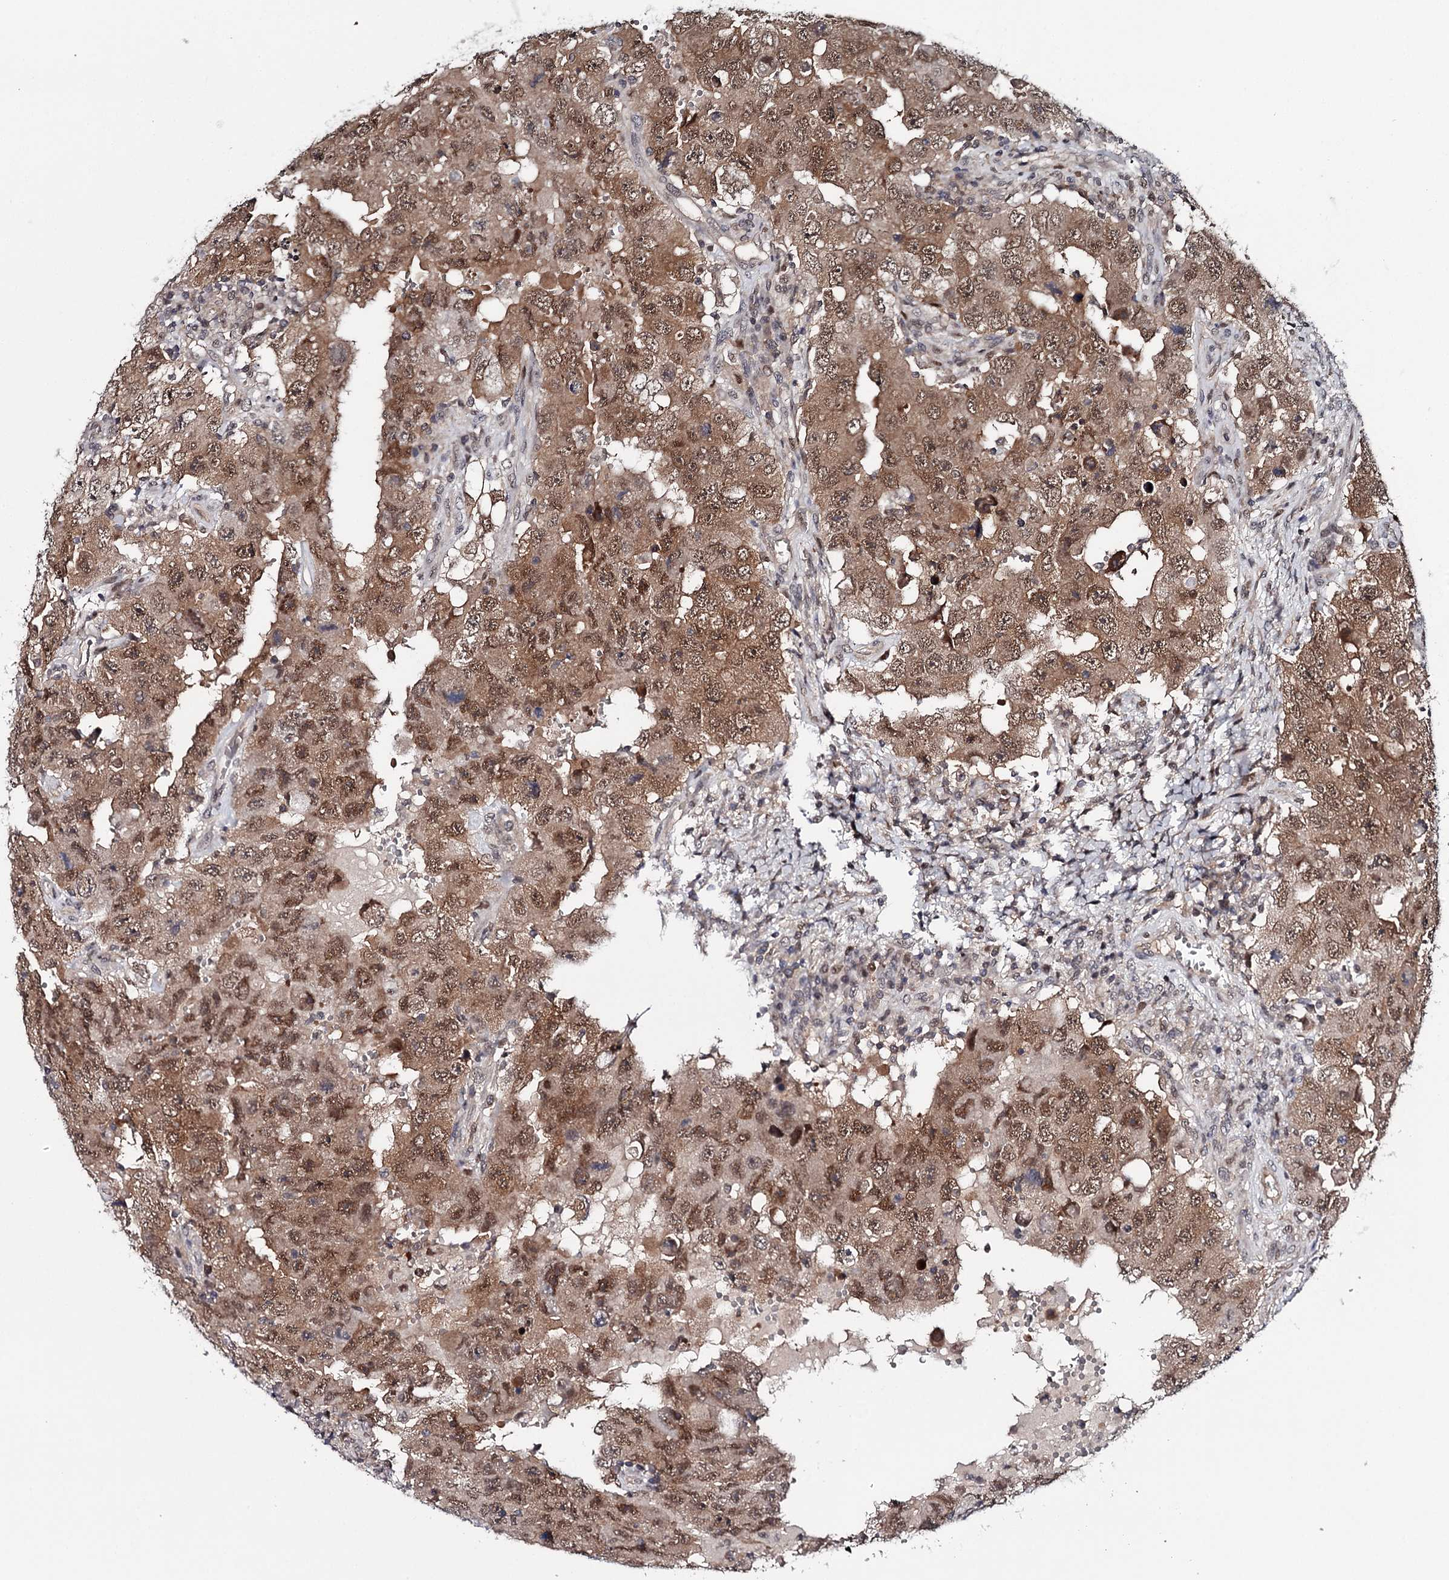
{"staining": {"intensity": "moderate", "quantity": ">75%", "location": "cytoplasmic/membranous,nuclear"}, "tissue": "testis cancer", "cell_type": "Tumor cells", "image_type": "cancer", "snomed": [{"axis": "morphology", "description": "Carcinoma, Embryonal, NOS"}, {"axis": "topography", "description": "Testis"}], "caption": "This is an image of IHC staining of testis embryonal carcinoma, which shows moderate staining in the cytoplasmic/membranous and nuclear of tumor cells.", "gene": "GTSF1", "patient": {"sex": "male", "age": 26}}